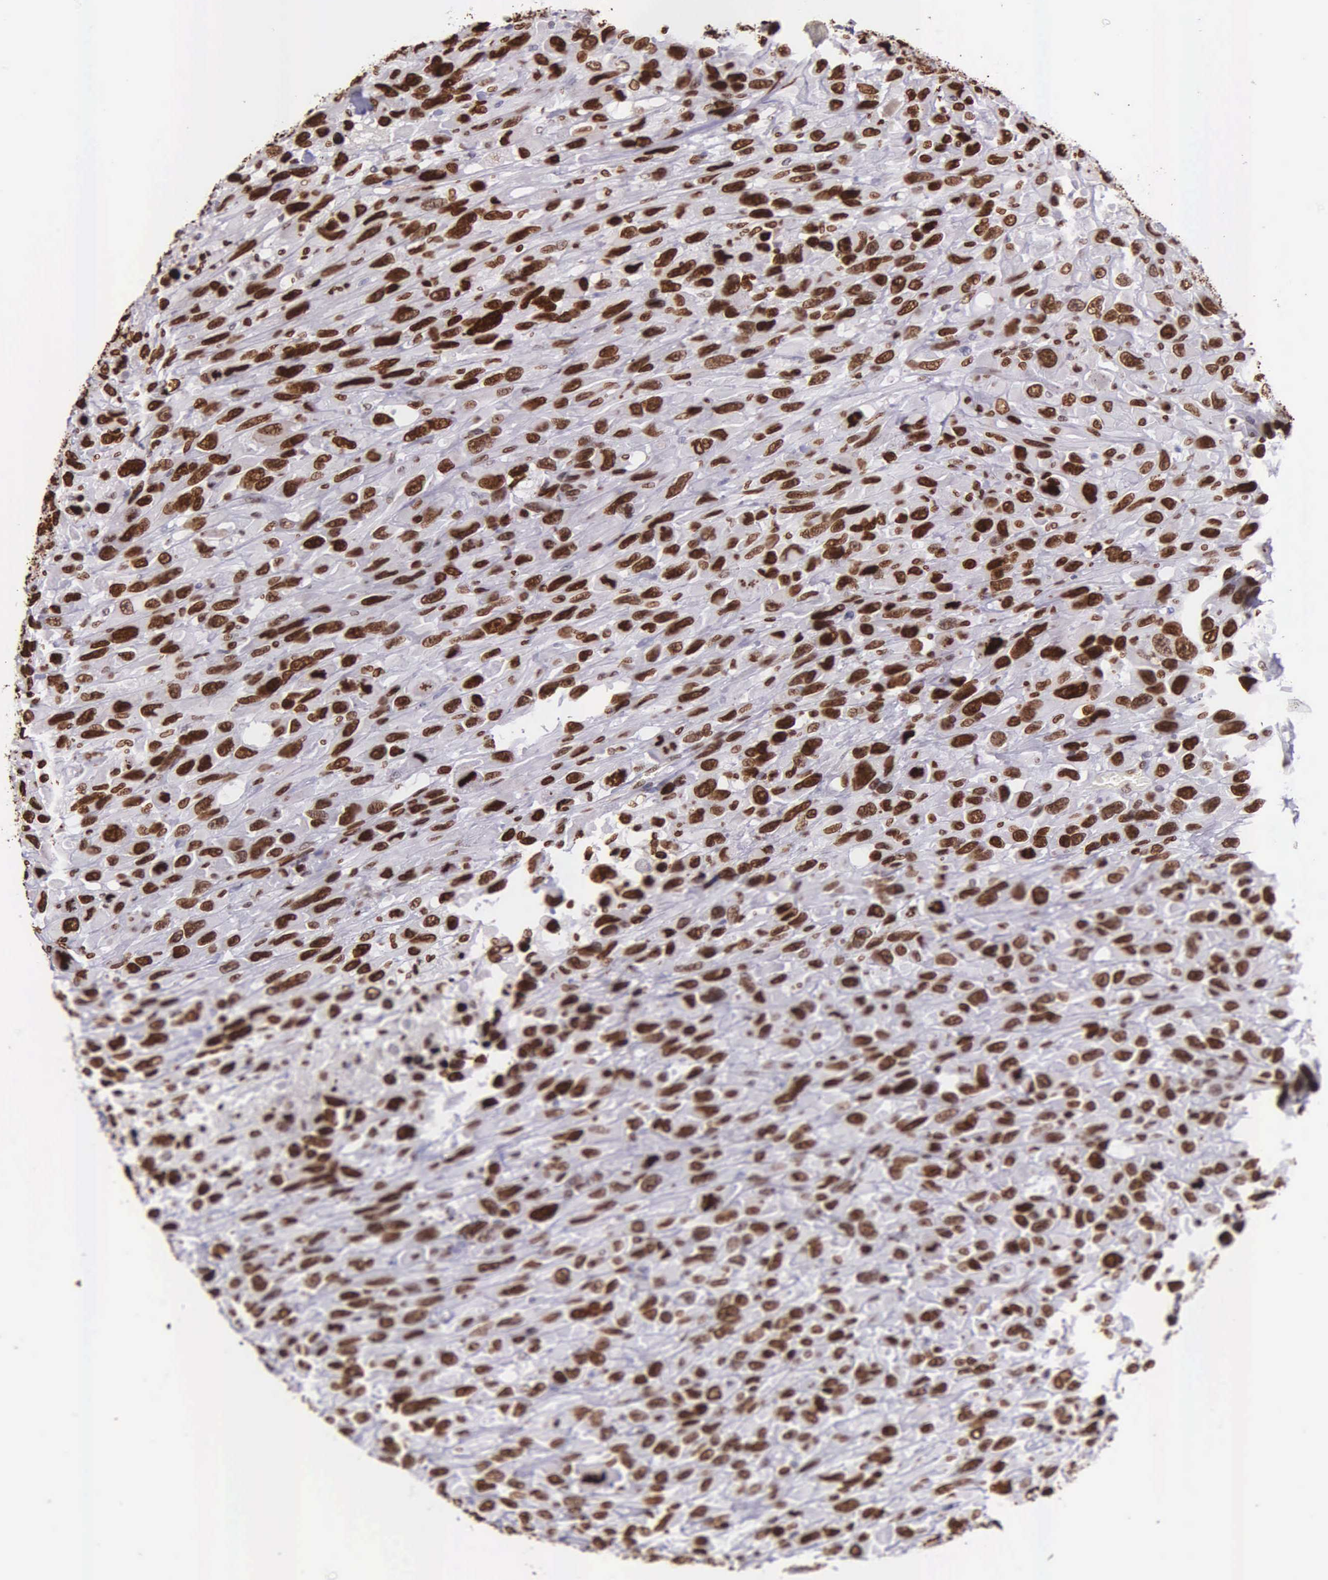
{"staining": {"intensity": "strong", "quantity": ">75%", "location": "nuclear"}, "tissue": "renal cancer", "cell_type": "Tumor cells", "image_type": "cancer", "snomed": [{"axis": "morphology", "description": "Adenocarcinoma, NOS"}, {"axis": "topography", "description": "Kidney"}], "caption": "Immunohistochemical staining of renal cancer demonstrates high levels of strong nuclear protein expression in approximately >75% of tumor cells.", "gene": "H1-0", "patient": {"sex": "male", "age": 79}}